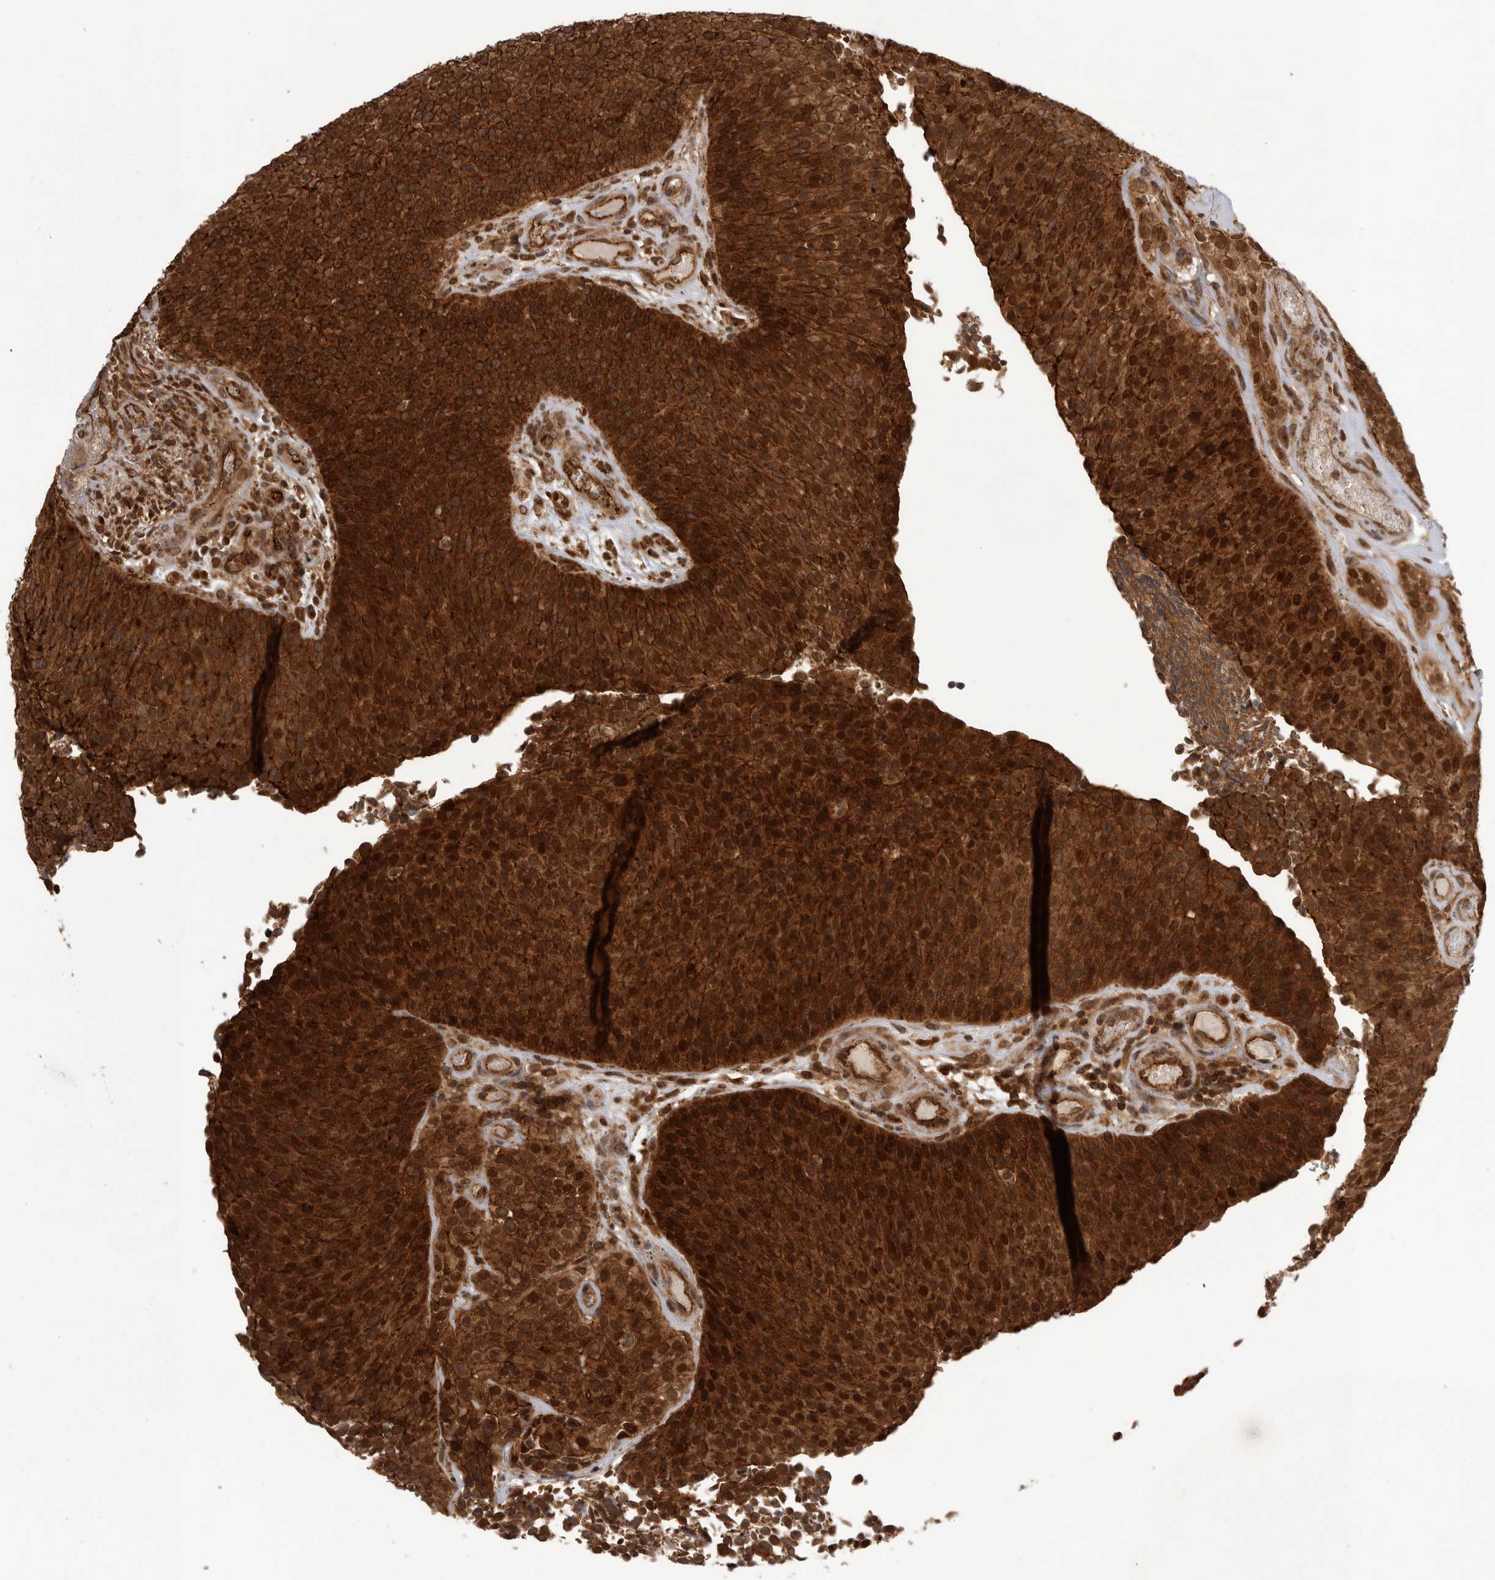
{"staining": {"intensity": "strong", "quantity": ">75%", "location": "cytoplasmic/membranous,nuclear"}, "tissue": "urothelial cancer", "cell_type": "Tumor cells", "image_type": "cancer", "snomed": [{"axis": "morphology", "description": "Urothelial carcinoma, Low grade"}, {"axis": "topography", "description": "Urinary bladder"}], "caption": "This is a histology image of immunohistochemistry (IHC) staining of urothelial cancer, which shows strong staining in the cytoplasmic/membranous and nuclear of tumor cells.", "gene": "DHDDS", "patient": {"sex": "male", "age": 86}}